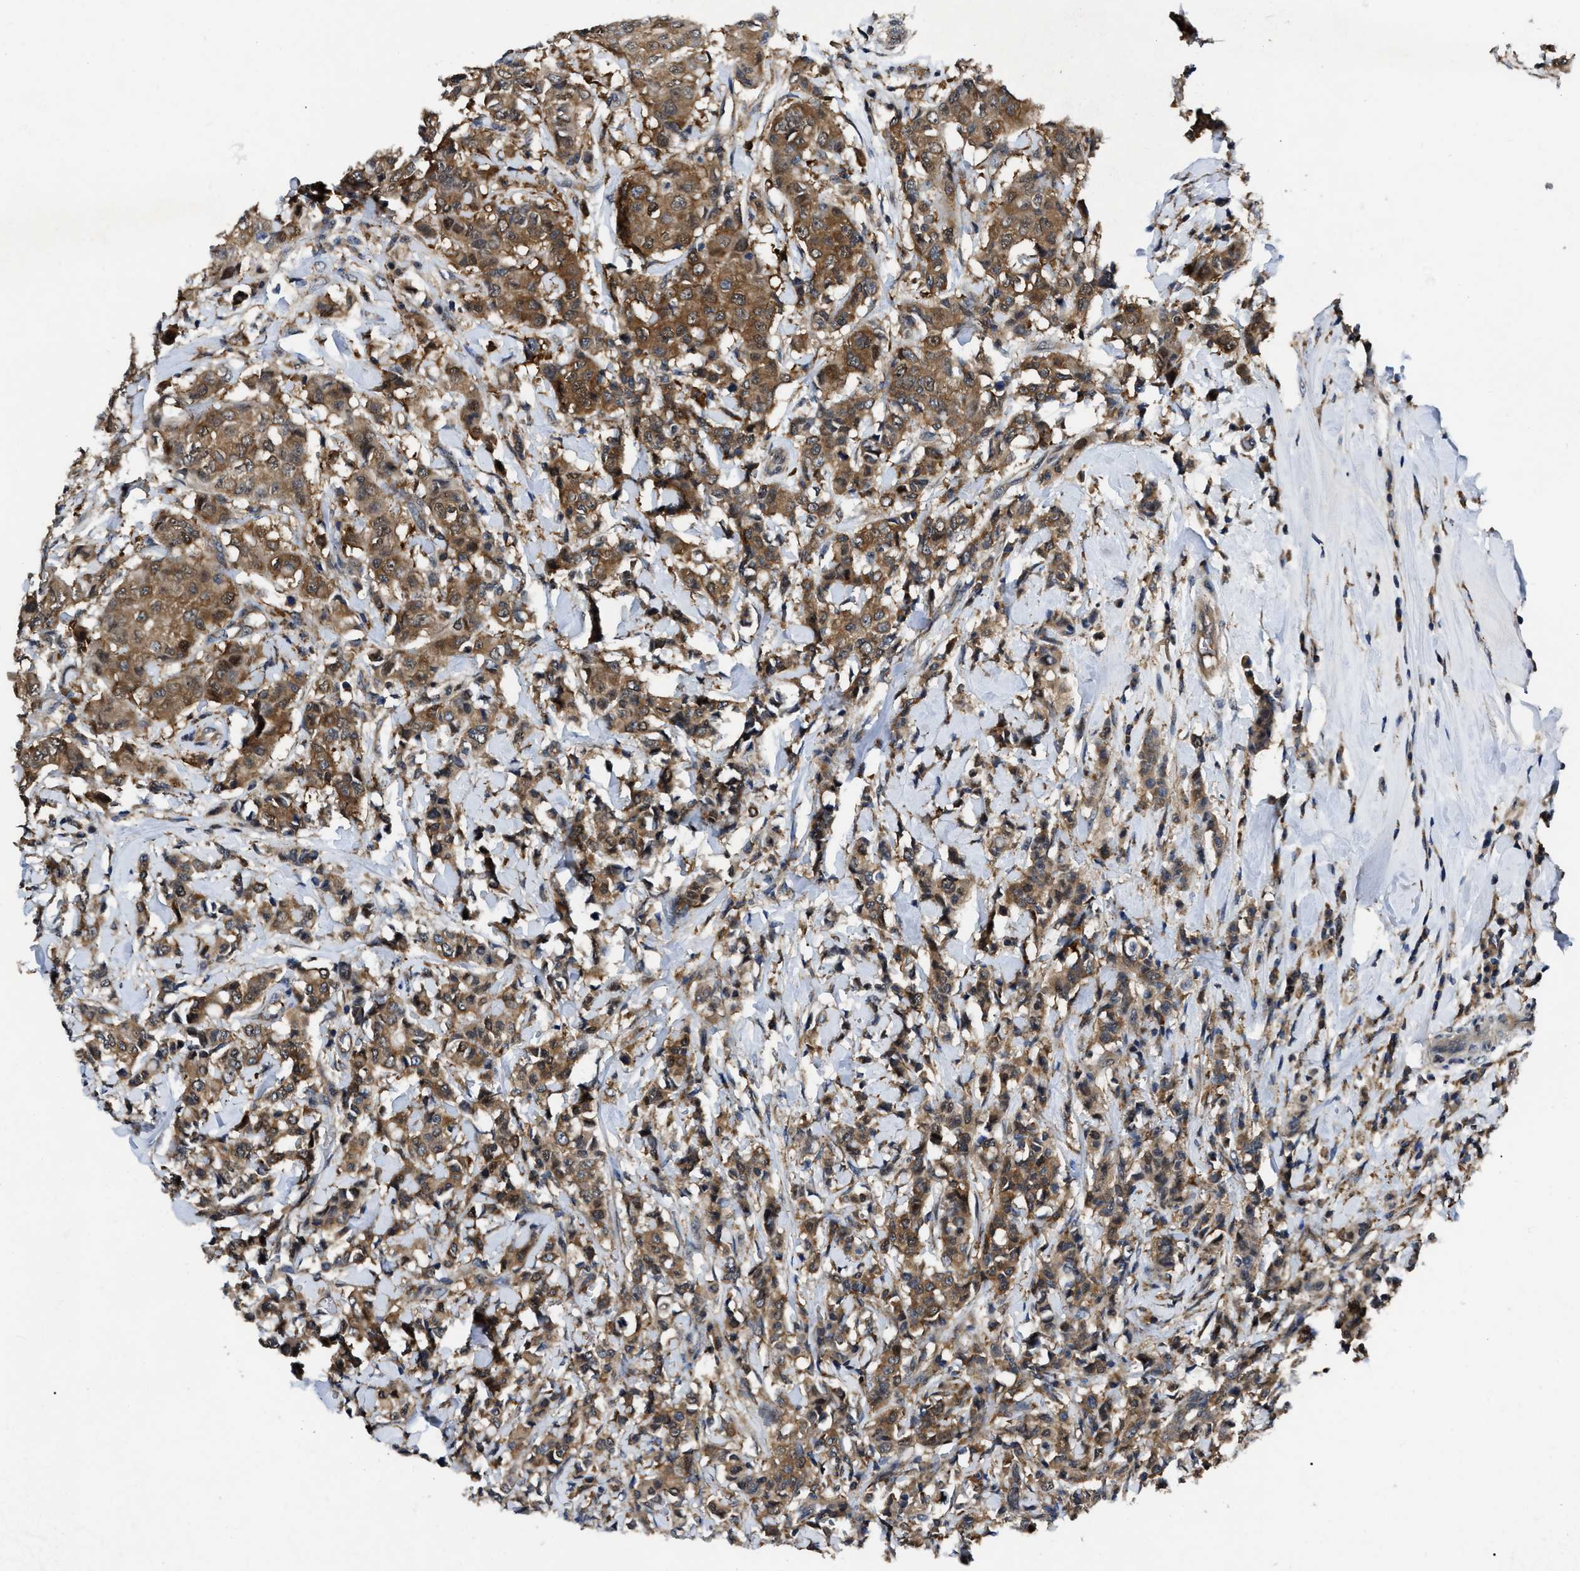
{"staining": {"intensity": "moderate", "quantity": ">75%", "location": "cytoplasmic/membranous,nuclear"}, "tissue": "breast cancer", "cell_type": "Tumor cells", "image_type": "cancer", "snomed": [{"axis": "morphology", "description": "Duct carcinoma"}, {"axis": "topography", "description": "Breast"}], "caption": "Moderate cytoplasmic/membranous and nuclear protein positivity is seen in approximately >75% of tumor cells in breast cancer (invasive ductal carcinoma). (Stains: DAB in brown, nuclei in blue, Microscopy: brightfield microscopy at high magnification).", "gene": "GET4", "patient": {"sex": "female", "age": 27}}